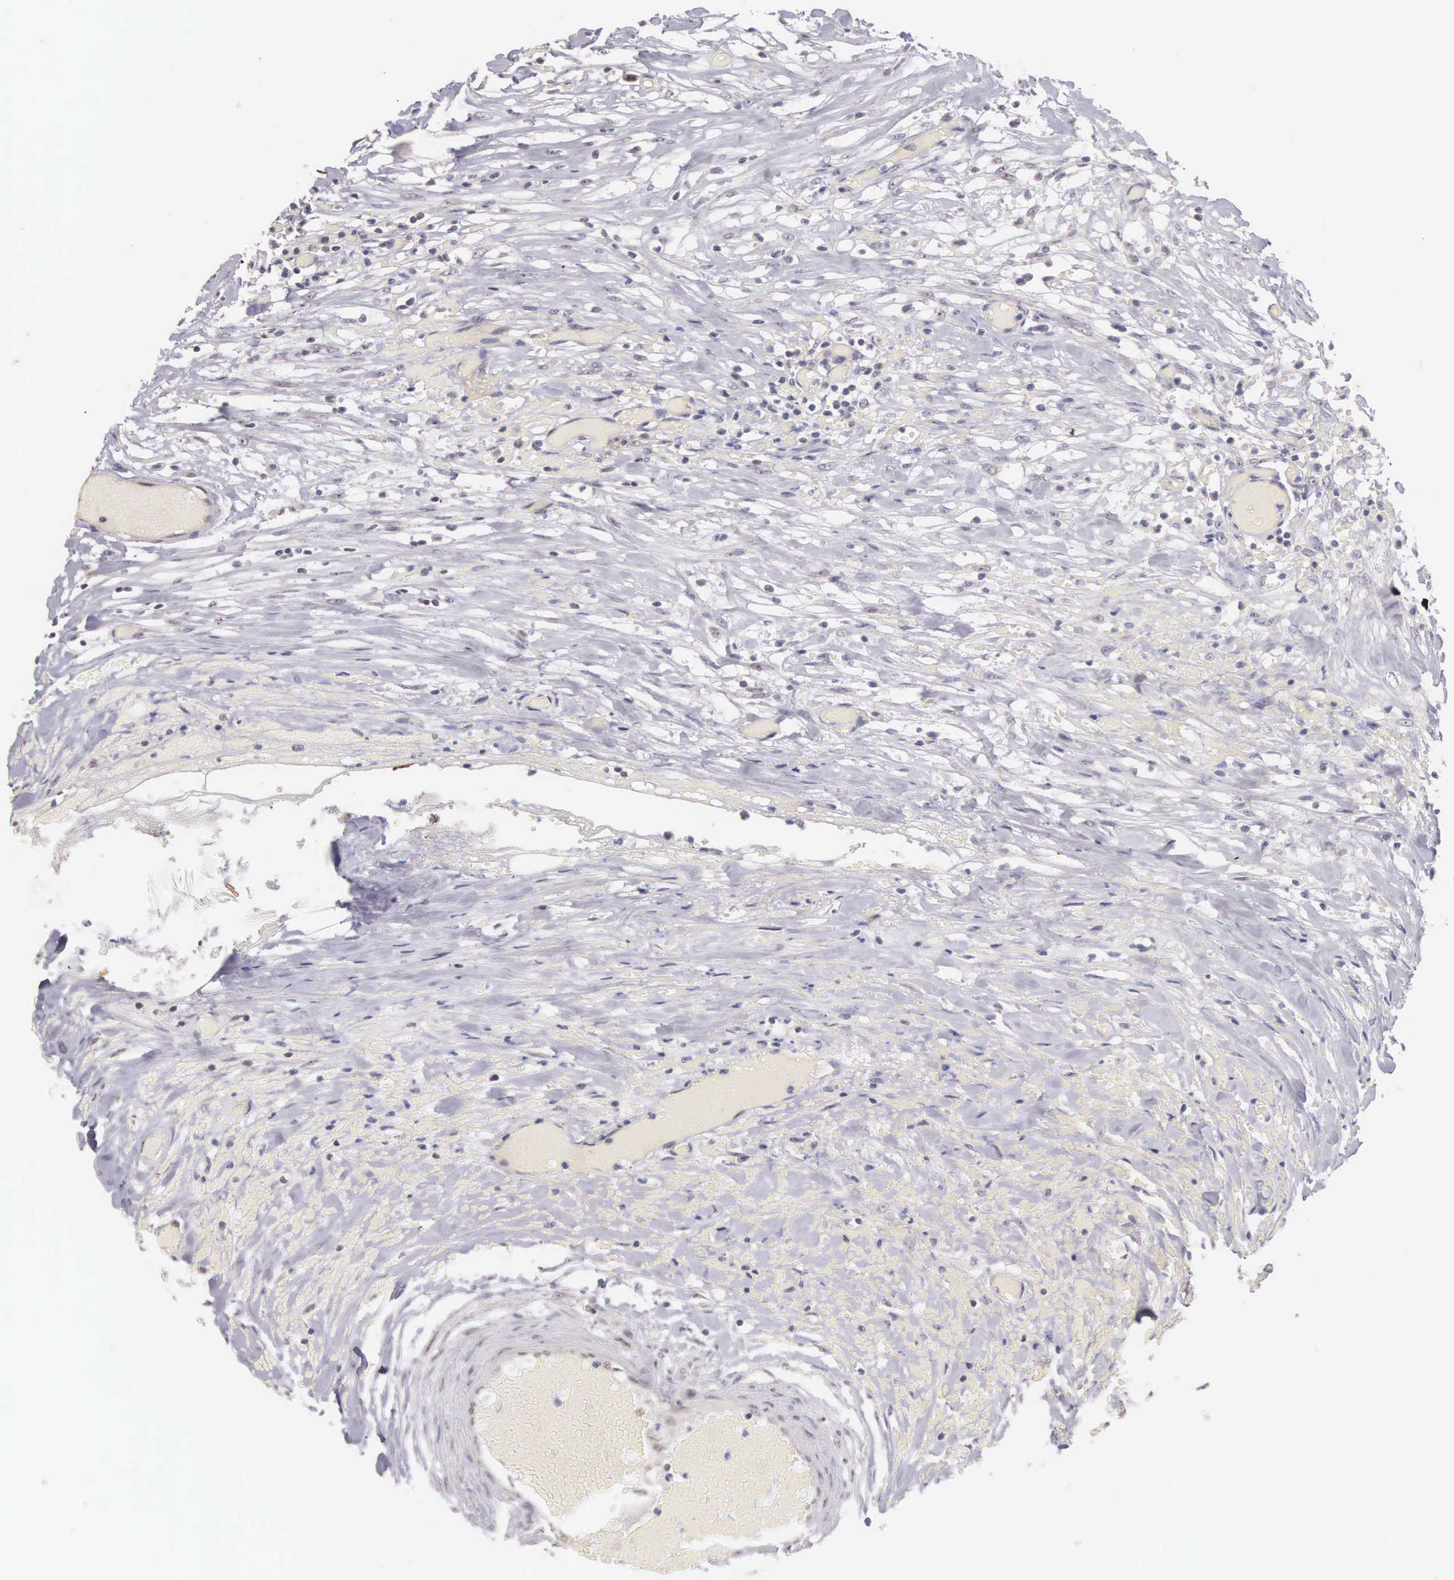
{"staining": {"intensity": "negative", "quantity": "none", "location": "none"}, "tissue": "lymphoma", "cell_type": "Tumor cells", "image_type": "cancer", "snomed": [{"axis": "morphology", "description": "Malignant lymphoma, non-Hodgkin's type, High grade"}, {"axis": "topography", "description": "Colon"}], "caption": "Tumor cells show no significant protein expression in lymphoma.", "gene": "PIR", "patient": {"sex": "male", "age": 82}}